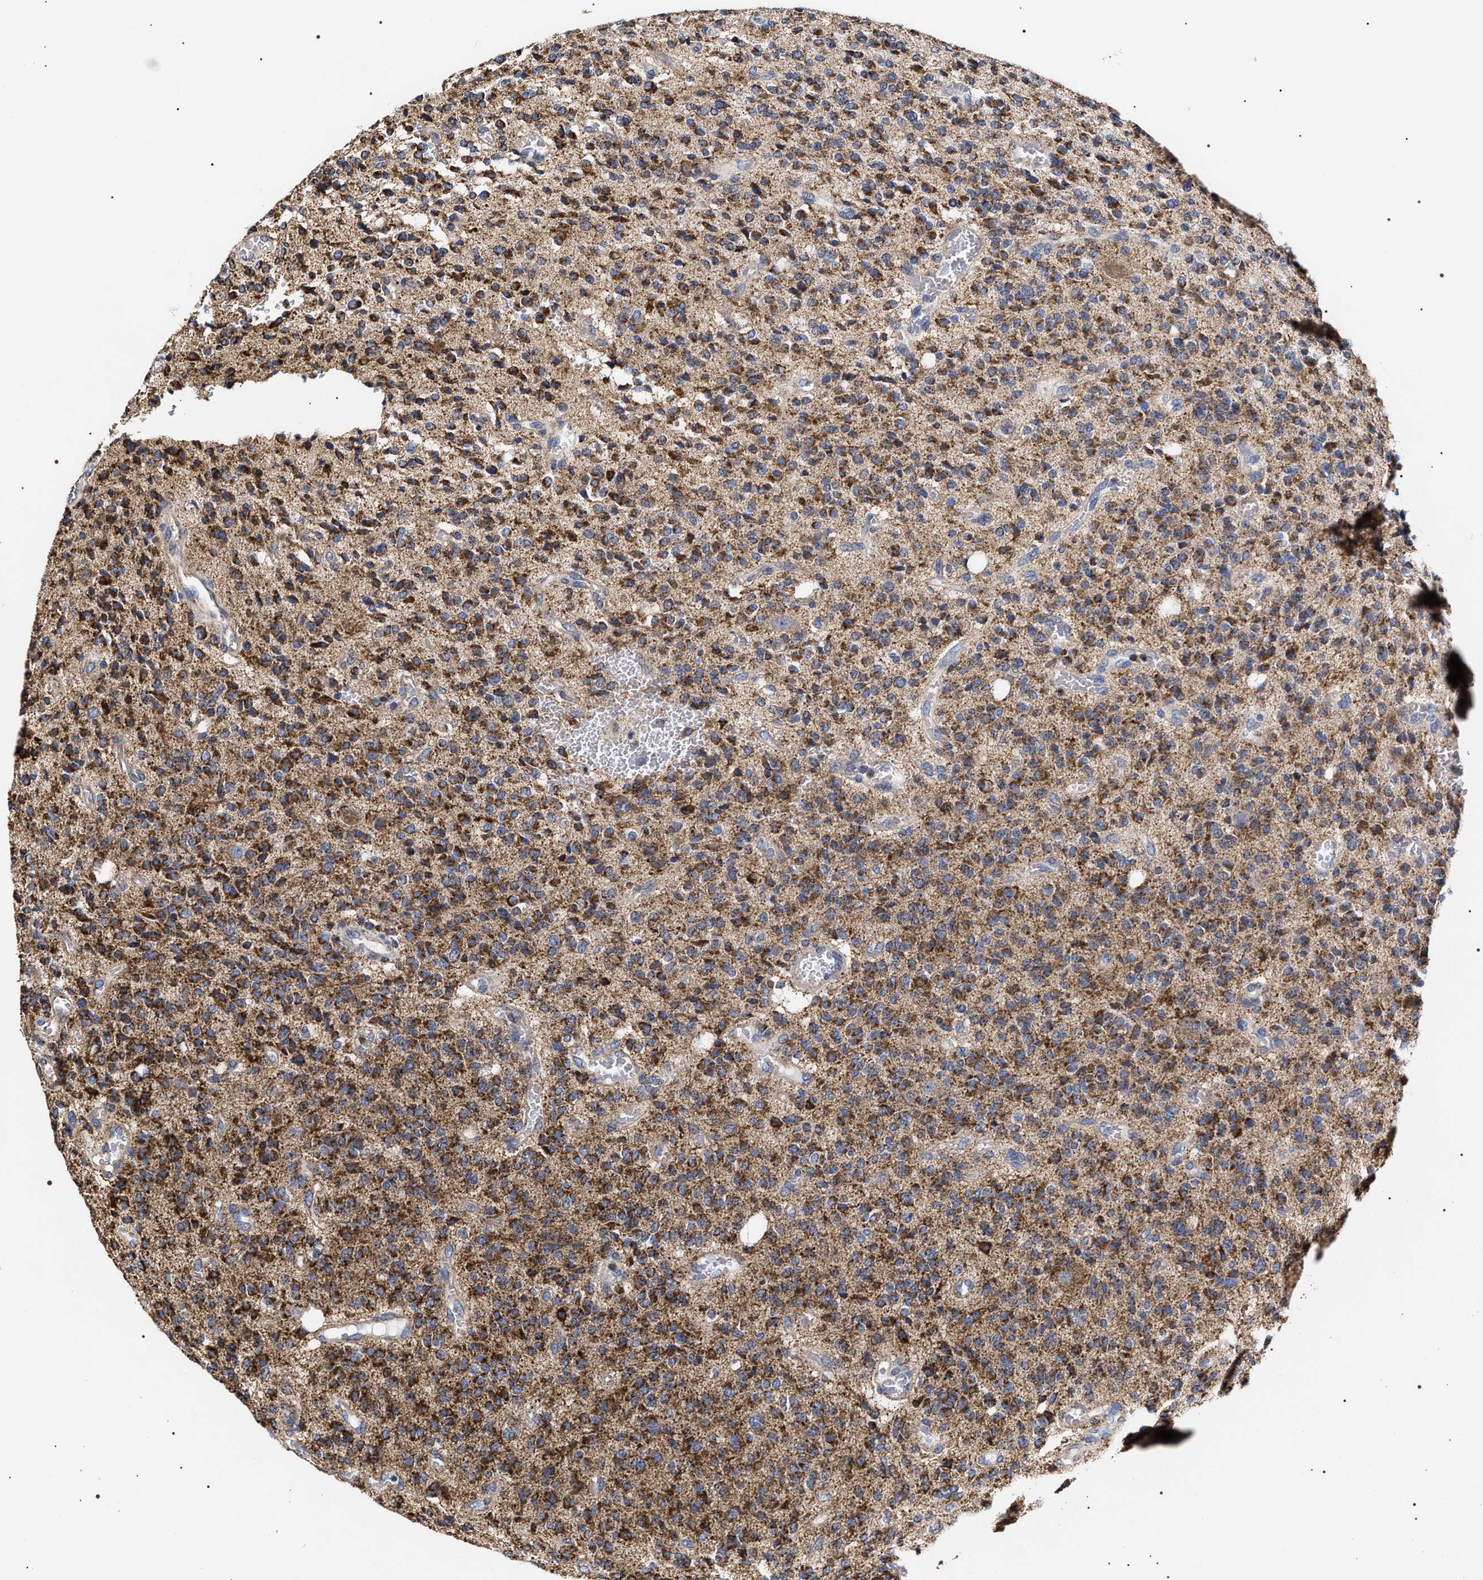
{"staining": {"intensity": "strong", "quantity": ">75%", "location": "cytoplasmic/membranous"}, "tissue": "glioma", "cell_type": "Tumor cells", "image_type": "cancer", "snomed": [{"axis": "morphology", "description": "Glioma, malignant, High grade"}, {"axis": "topography", "description": "Brain"}], "caption": "Tumor cells demonstrate strong cytoplasmic/membranous expression in approximately >75% of cells in malignant high-grade glioma.", "gene": "COG5", "patient": {"sex": "male", "age": 34}}